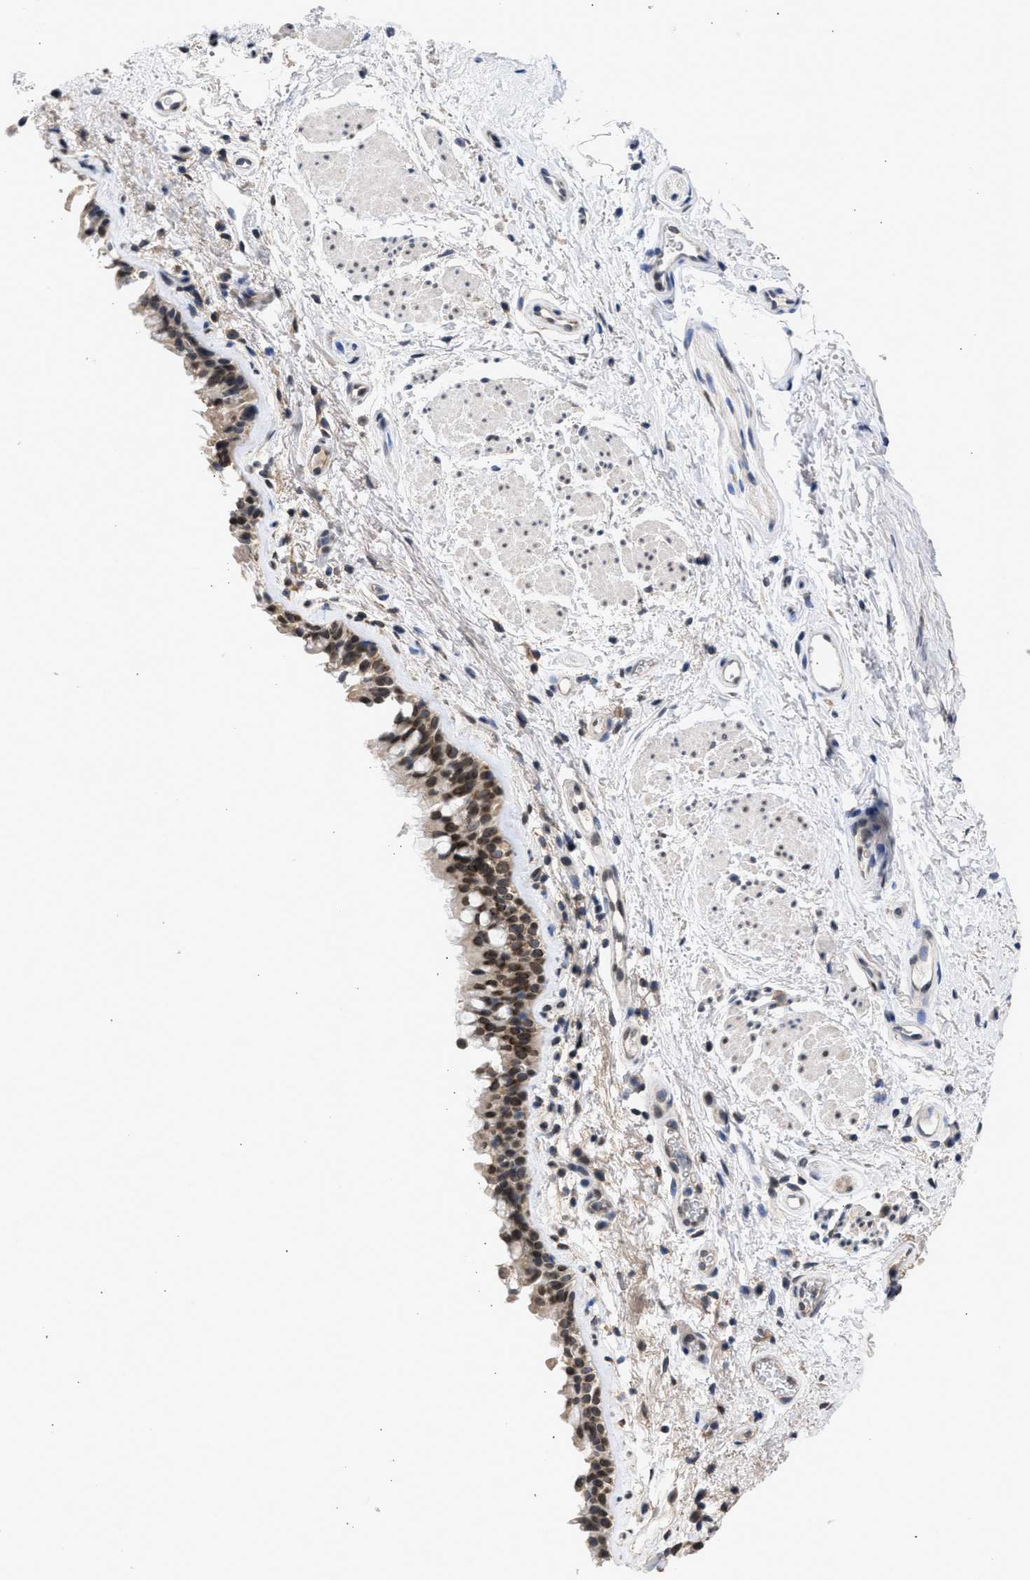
{"staining": {"intensity": "moderate", "quantity": ">75%", "location": "cytoplasmic/membranous,nuclear"}, "tissue": "bronchus", "cell_type": "Respiratory epithelial cells", "image_type": "normal", "snomed": [{"axis": "morphology", "description": "Normal tissue, NOS"}, {"axis": "topography", "description": "Cartilage tissue"}, {"axis": "topography", "description": "Bronchus"}], "caption": "High-power microscopy captured an IHC histopathology image of normal bronchus, revealing moderate cytoplasmic/membranous,nuclear expression in about >75% of respiratory epithelial cells.", "gene": "NUP35", "patient": {"sex": "female", "age": 53}}